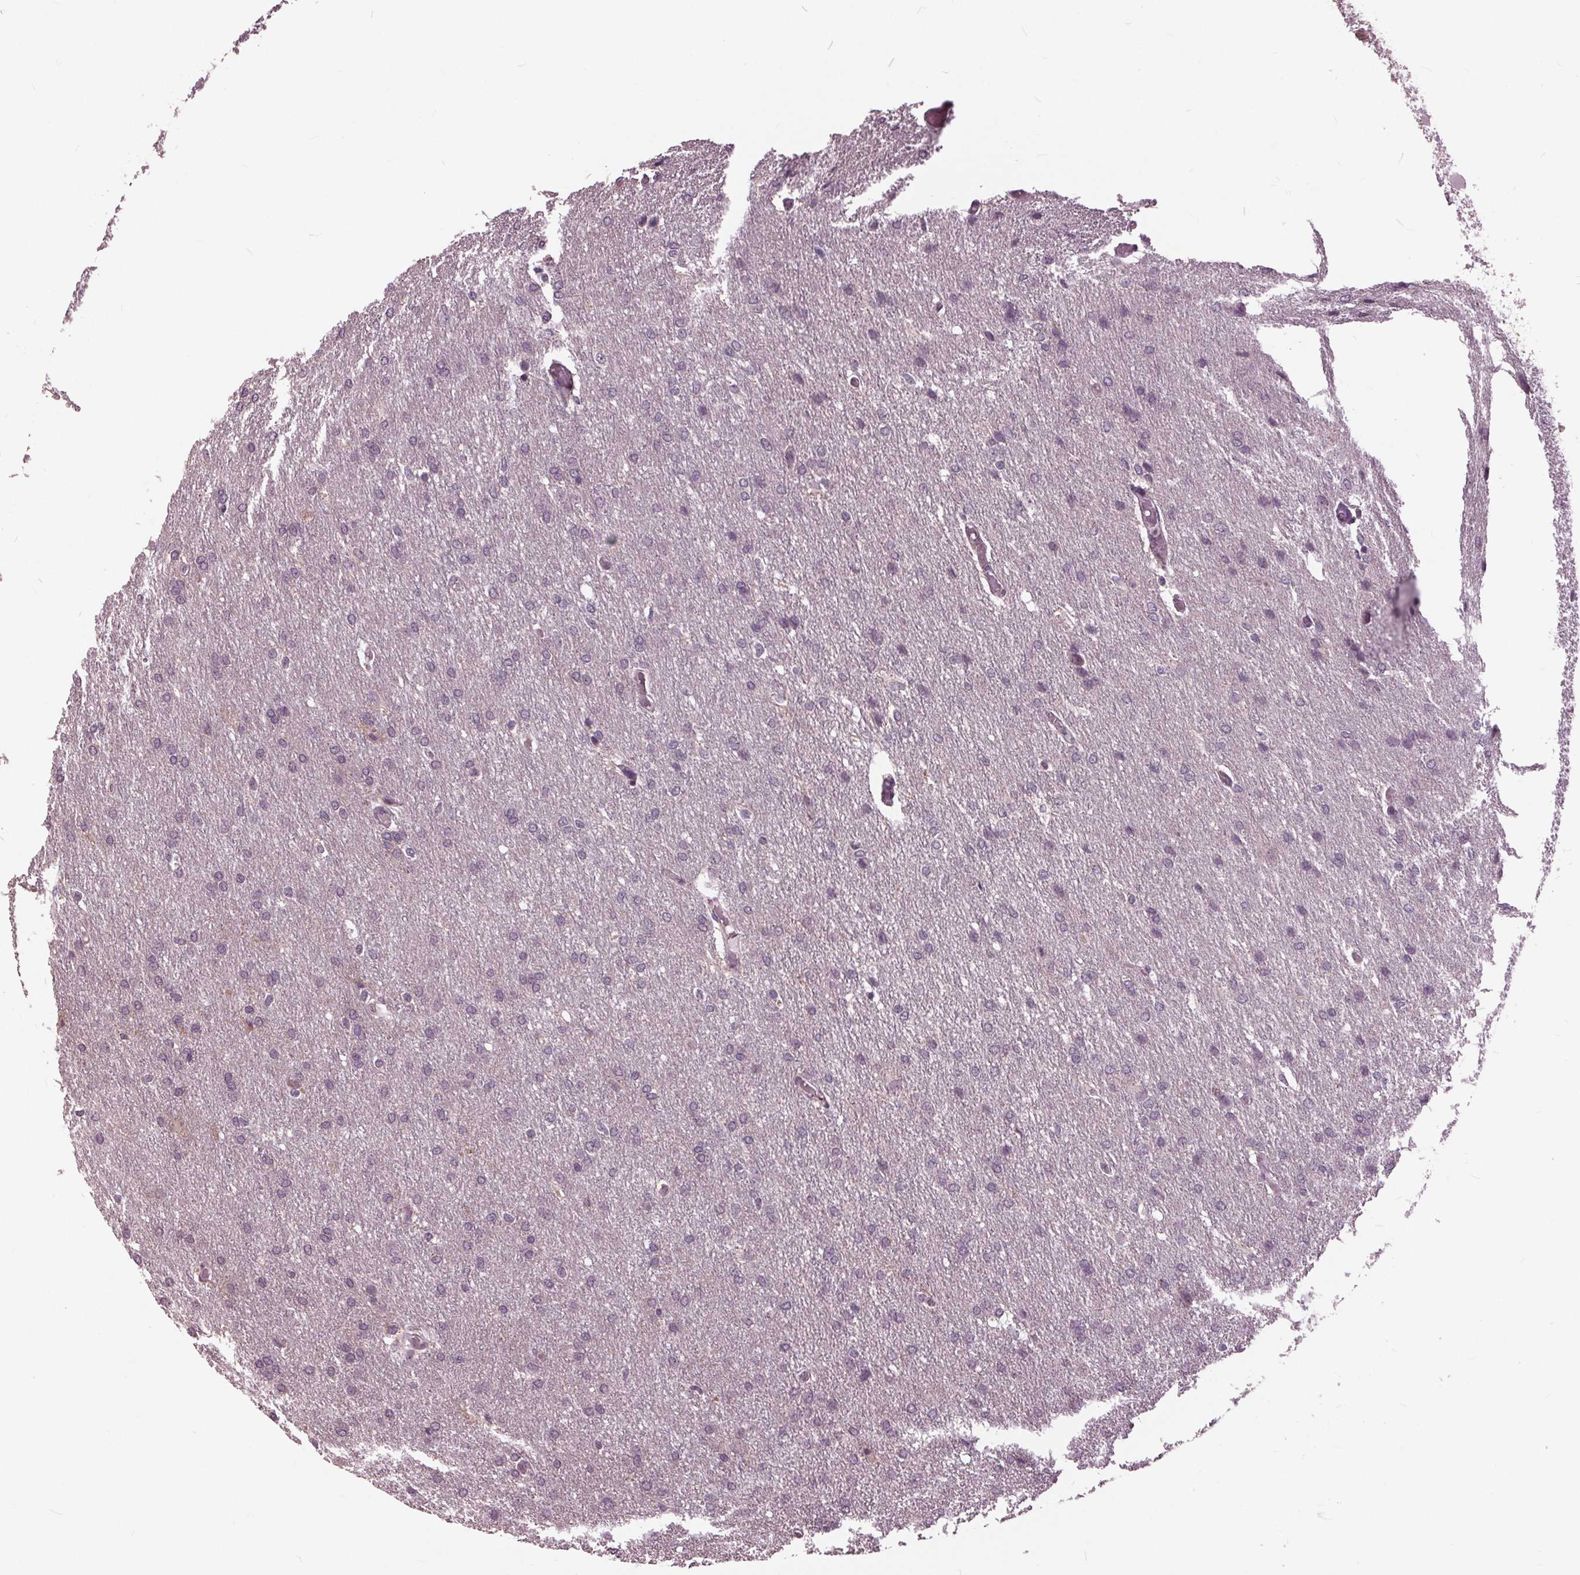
{"staining": {"intensity": "negative", "quantity": "none", "location": "none"}, "tissue": "glioma", "cell_type": "Tumor cells", "image_type": "cancer", "snomed": [{"axis": "morphology", "description": "Glioma, malignant, High grade"}, {"axis": "topography", "description": "Brain"}], "caption": "Human malignant glioma (high-grade) stained for a protein using immunohistochemistry (IHC) demonstrates no positivity in tumor cells.", "gene": "SIGLEC6", "patient": {"sex": "male", "age": 68}}